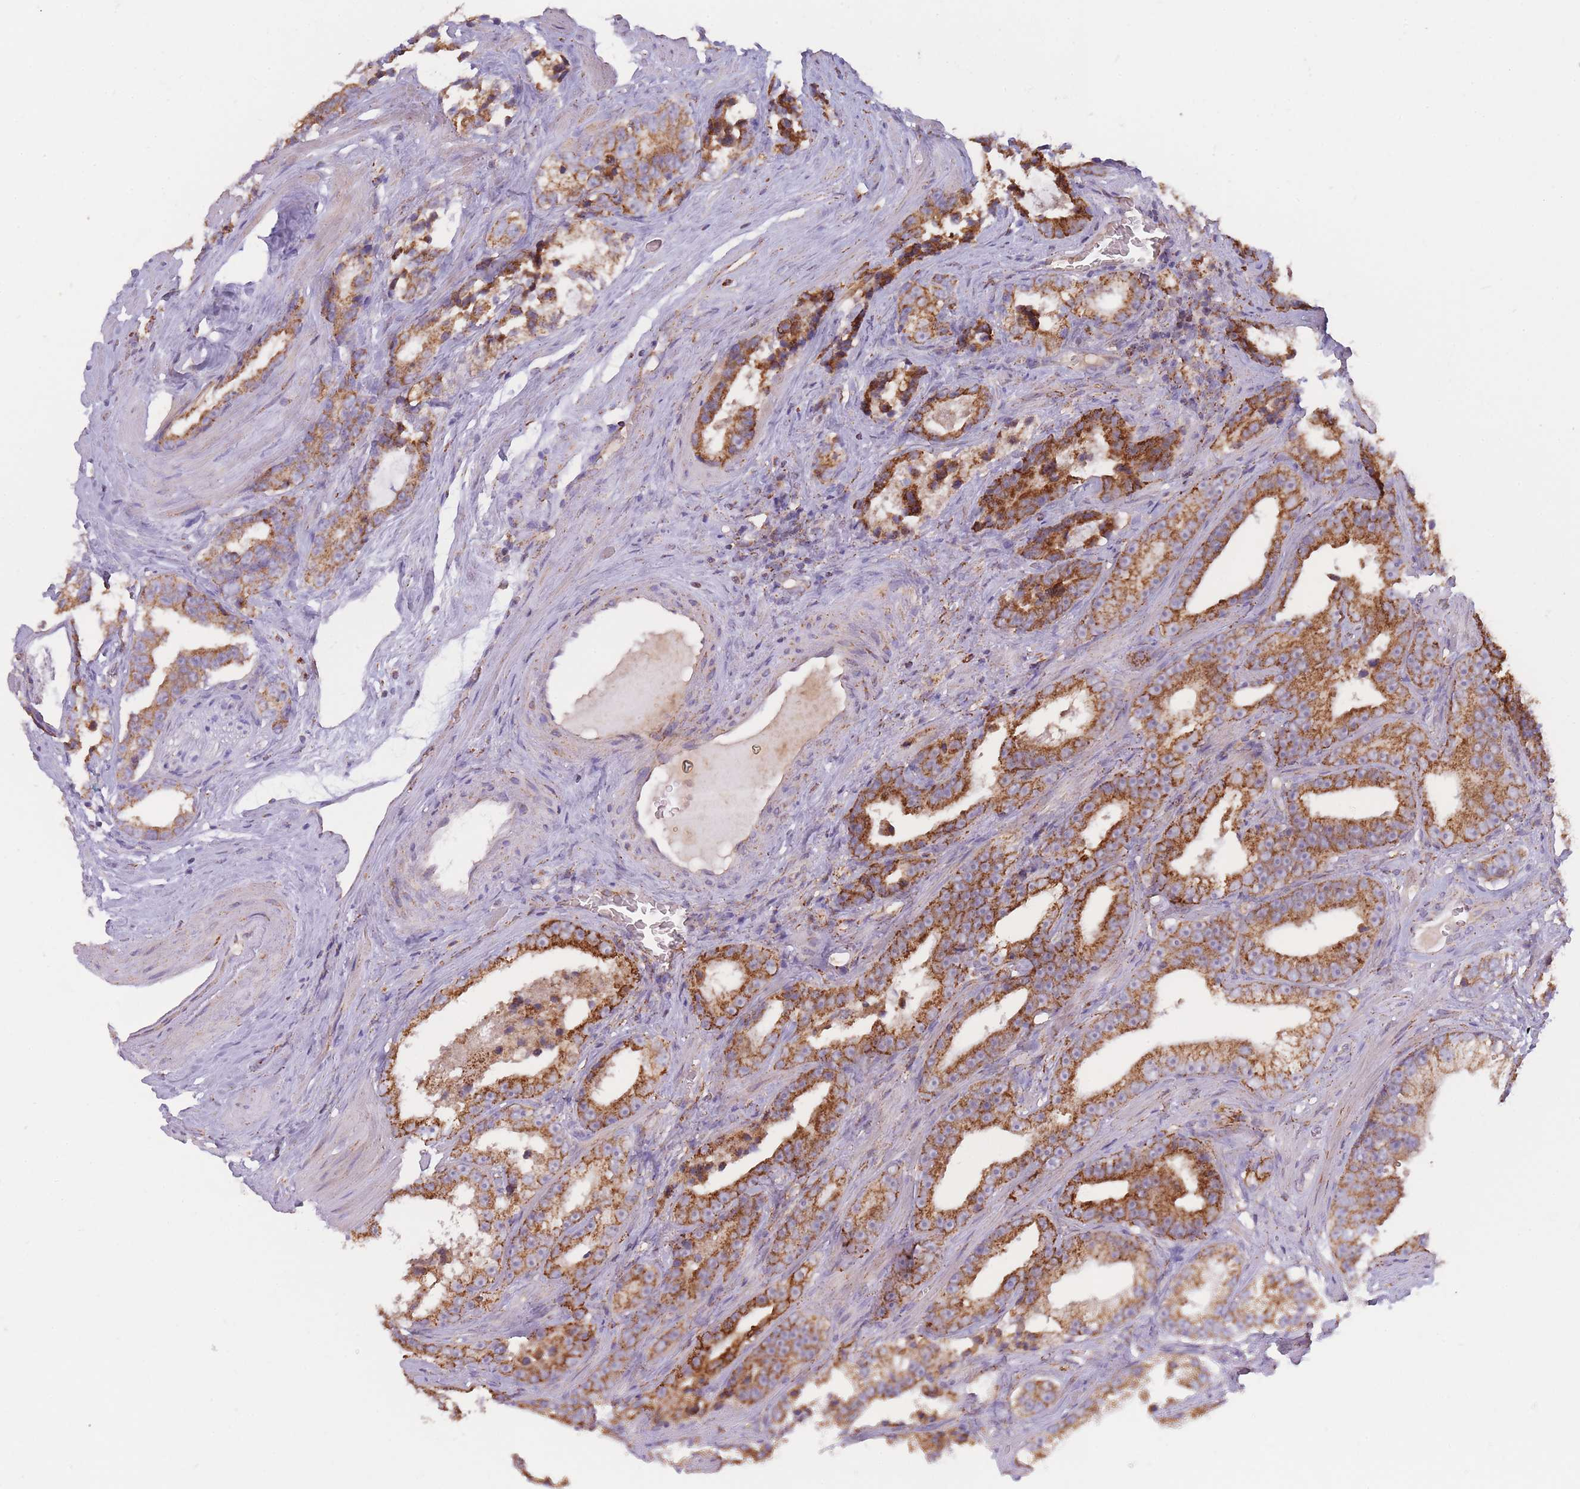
{"staining": {"intensity": "strong", "quantity": ">75%", "location": "cytoplasmic/membranous"}, "tissue": "prostate cancer", "cell_type": "Tumor cells", "image_type": "cancer", "snomed": [{"axis": "morphology", "description": "Adenocarcinoma, High grade"}, {"axis": "topography", "description": "Prostate"}], "caption": "Immunohistochemistry (IHC) image of human prostate cancer (high-grade adenocarcinoma) stained for a protein (brown), which exhibits high levels of strong cytoplasmic/membranous staining in about >75% of tumor cells.", "gene": "MRPL17", "patient": {"sex": "male", "age": 62}}